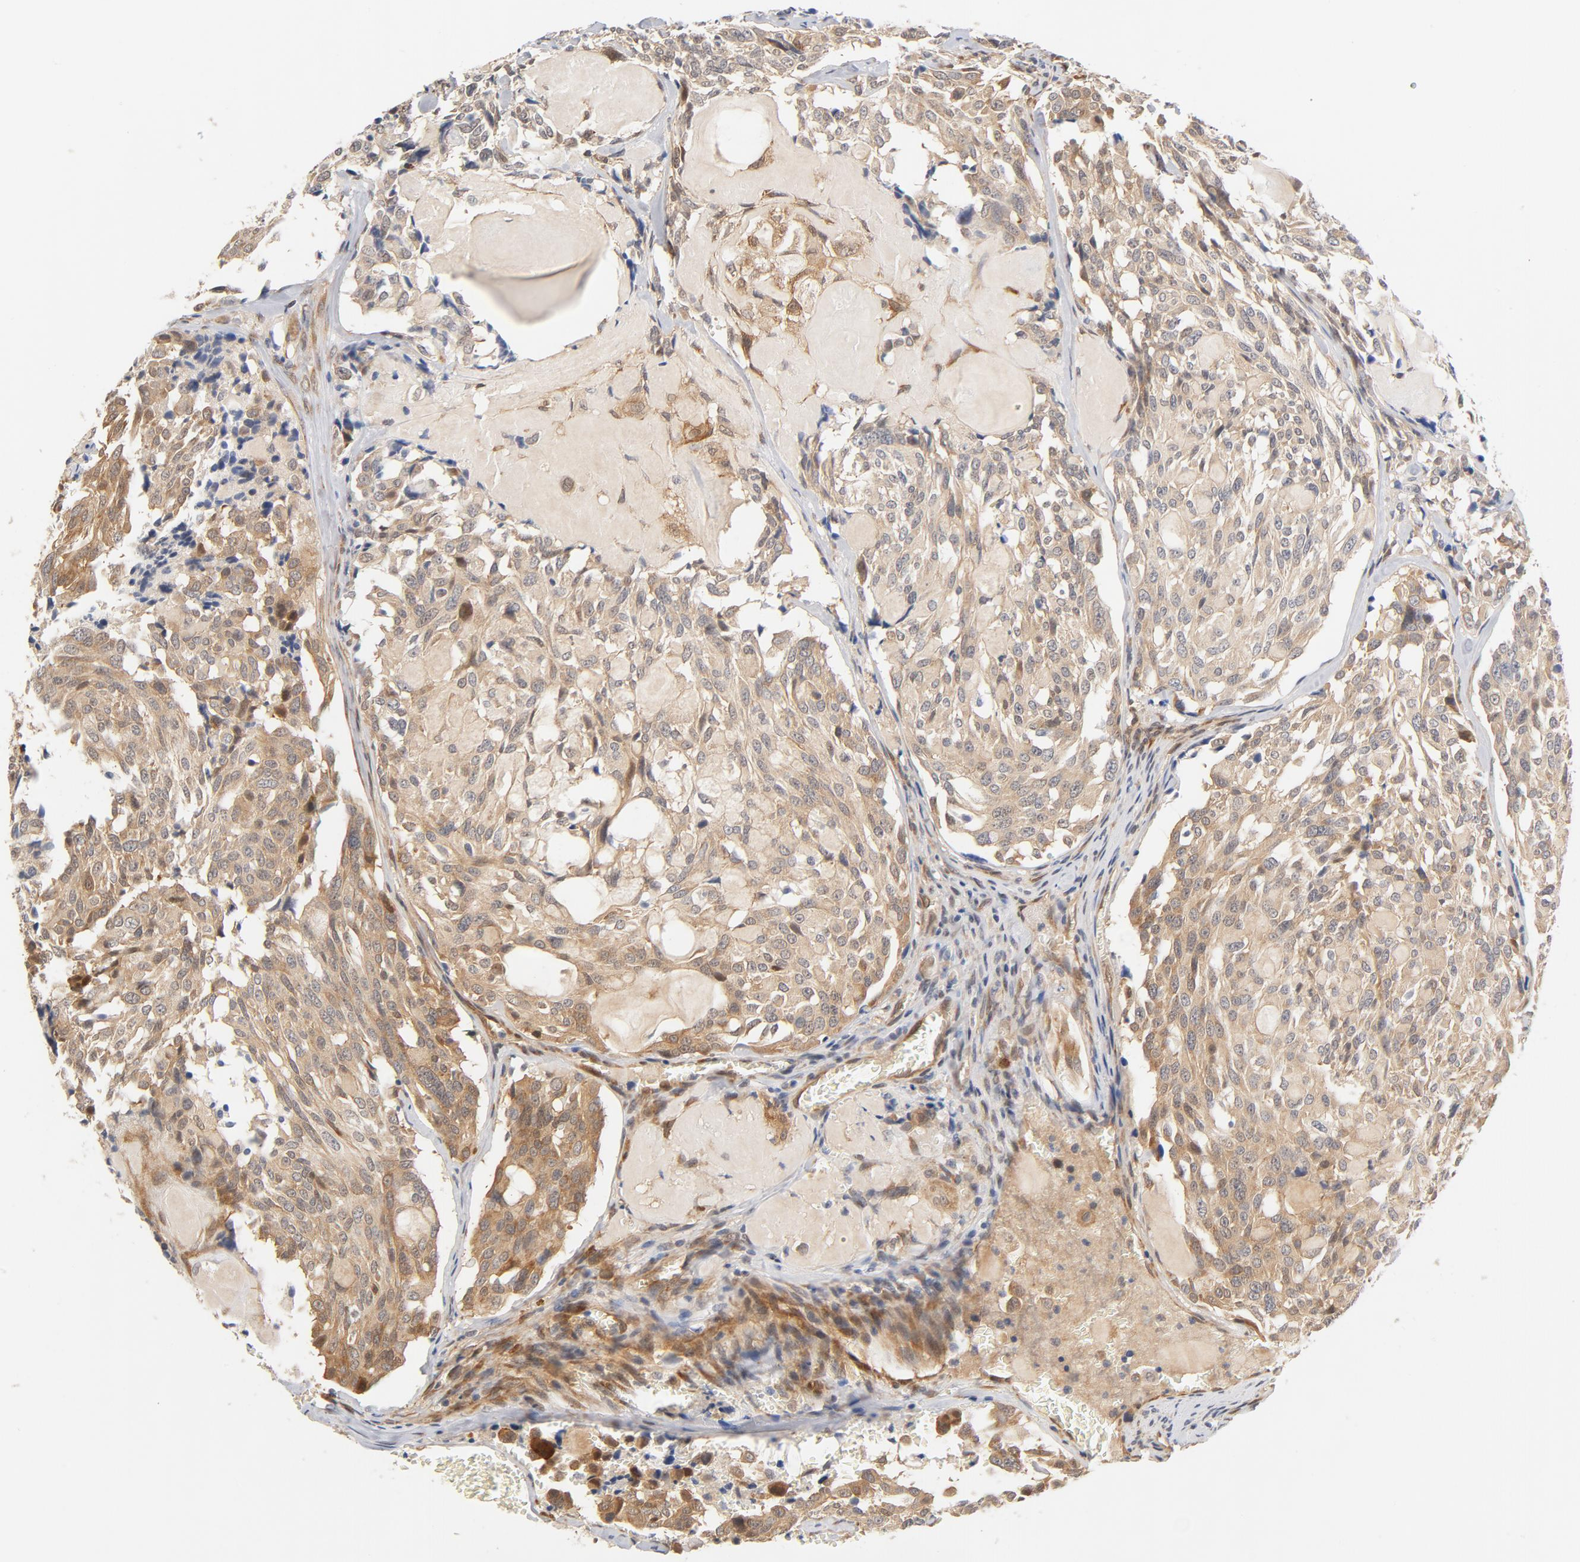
{"staining": {"intensity": "moderate", "quantity": ">75%", "location": "cytoplasmic/membranous"}, "tissue": "thyroid cancer", "cell_type": "Tumor cells", "image_type": "cancer", "snomed": [{"axis": "morphology", "description": "Carcinoma, NOS"}, {"axis": "morphology", "description": "Carcinoid, malignant, NOS"}, {"axis": "topography", "description": "Thyroid gland"}], "caption": "Immunohistochemical staining of human thyroid carcinoid (malignant) exhibits medium levels of moderate cytoplasmic/membranous protein staining in about >75% of tumor cells.", "gene": "EIF4E", "patient": {"sex": "male", "age": 33}}